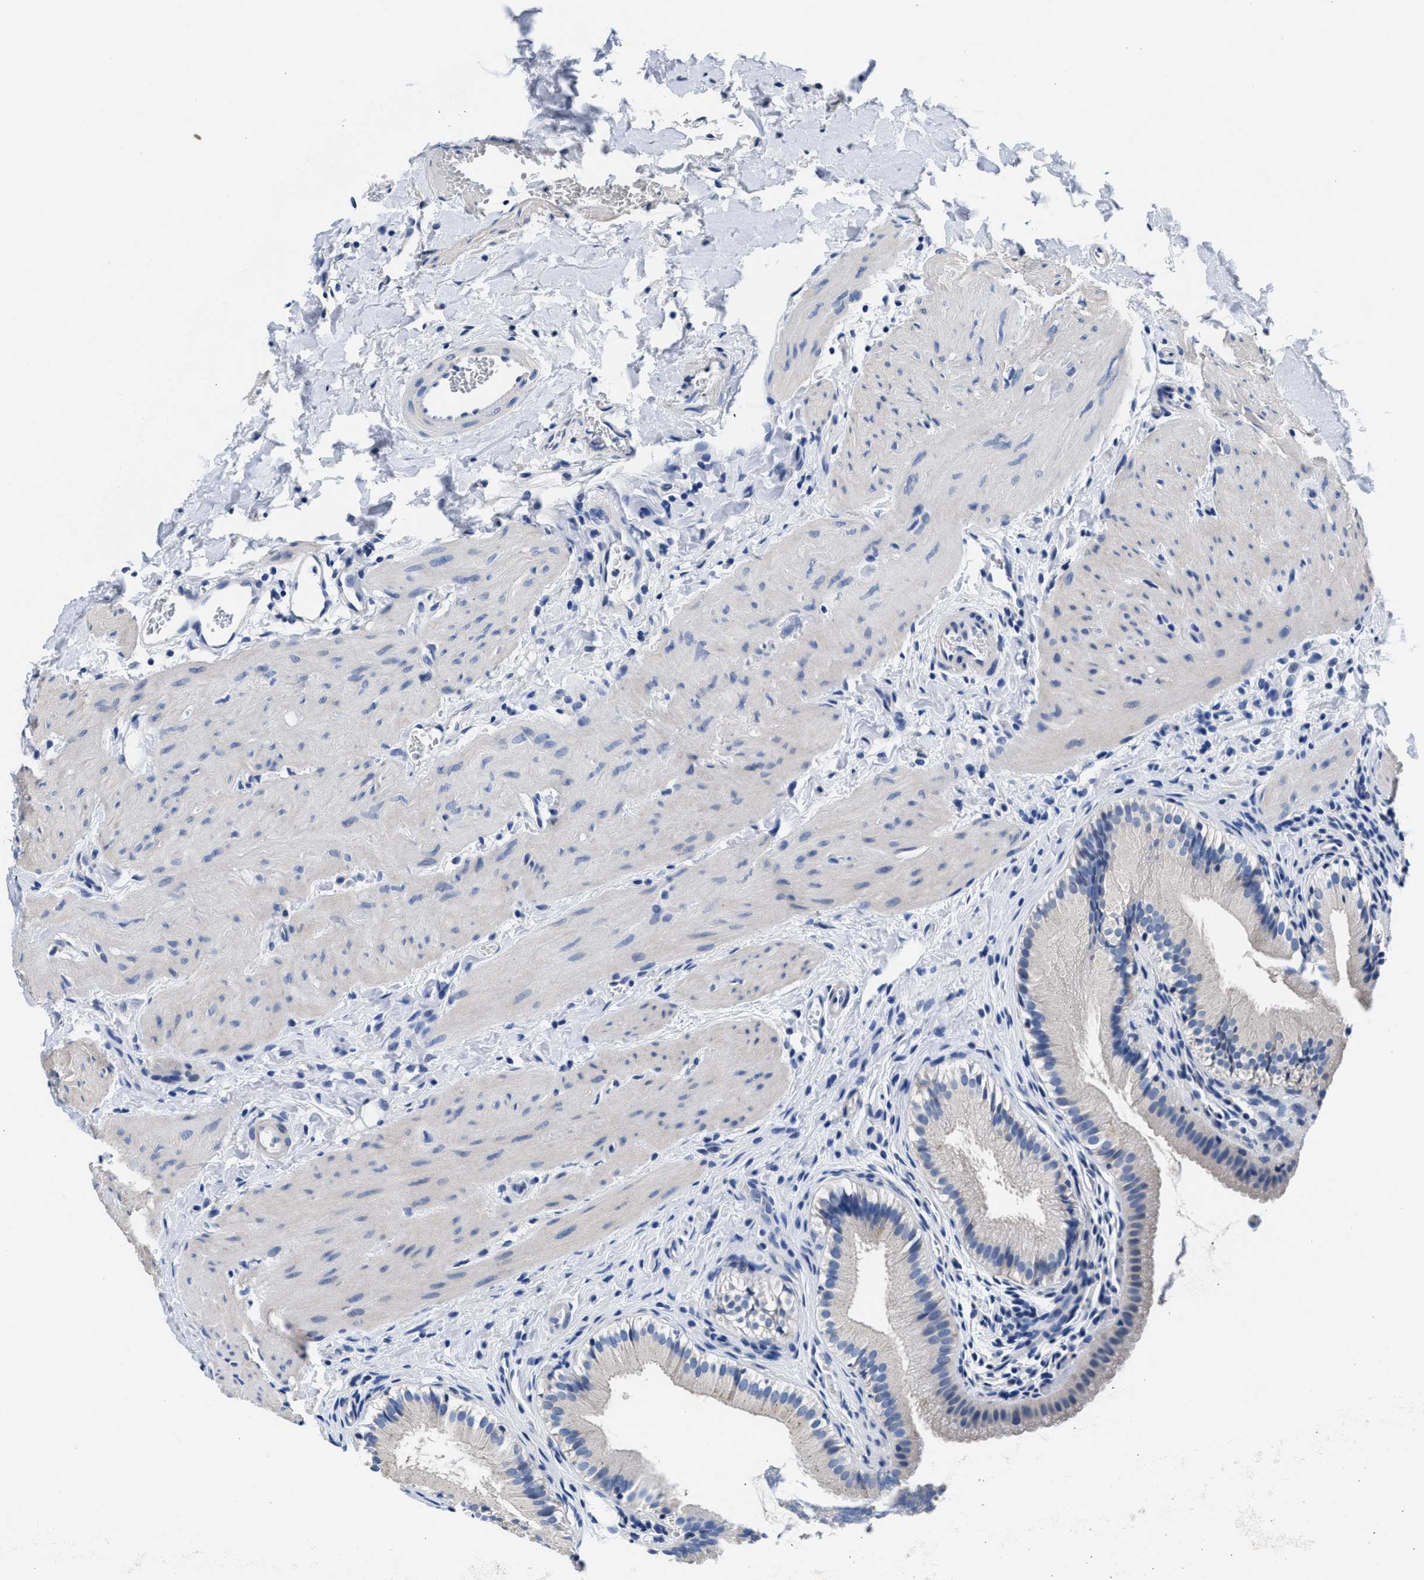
{"staining": {"intensity": "weak", "quantity": "<25%", "location": "cytoplasmic/membranous"}, "tissue": "gallbladder", "cell_type": "Glandular cells", "image_type": "normal", "snomed": [{"axis": "morphology", "description": "Normal tissue, NOS"}, {"axis": "topography", "description": "Gallbladder"}], "caption": "This is an immunohistochemistry (IHC) micrograph of normal human gallbladder. There is no positivity in glandular cells.", "gene": "GSTM1", "patient": {"sex": "female", "age": 26}}